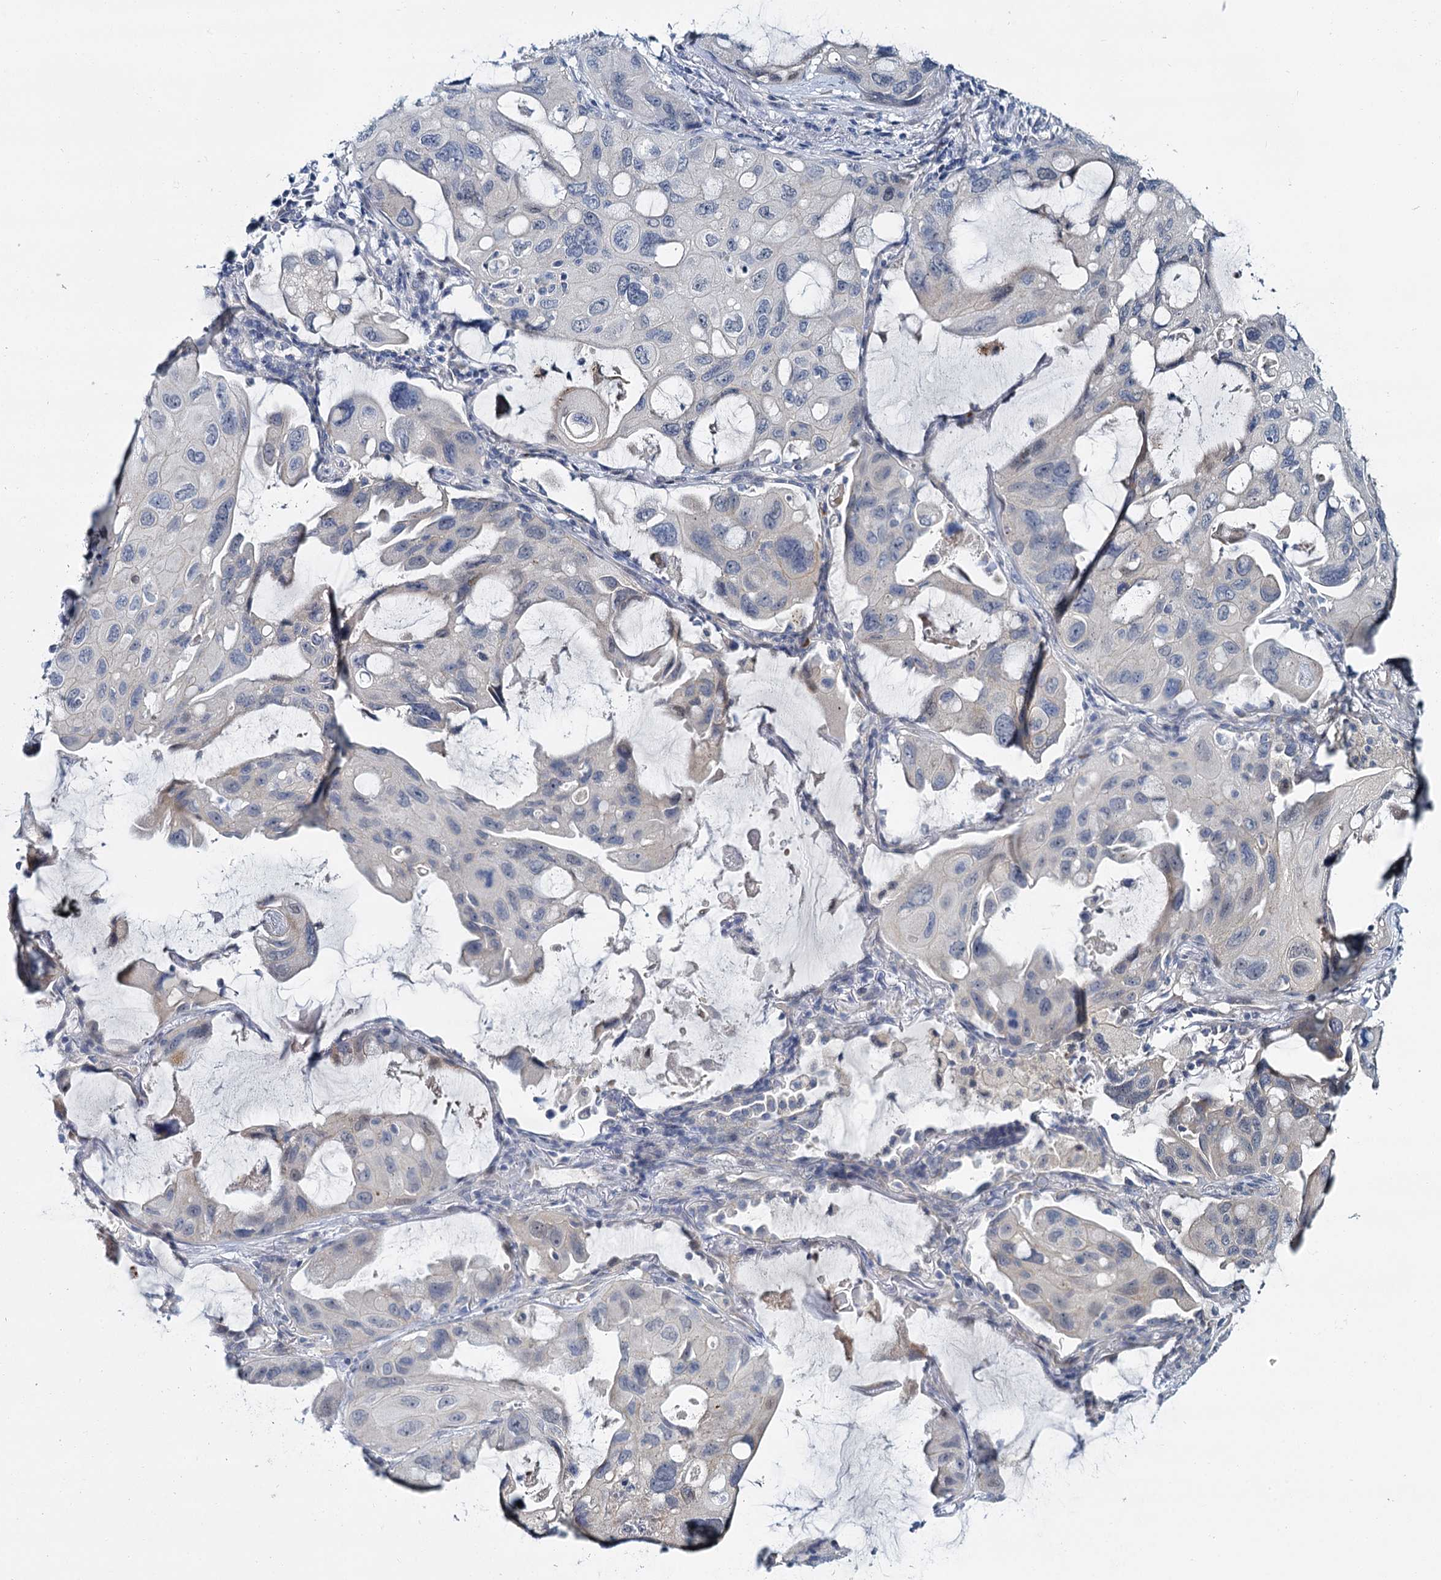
{"staining": {"intensity": "negative", "quantity": "none", "location": "none"}, "tissue": "lung cancer", "cell_type": "Tumor cells", "image_type": "cancer", "snomed": [{"axis": "morphology", "description": "Squamous cell carcinoma, NOS"}, {"axis": "topography", "description": "Lung"}], "caption": "IHC micrograph of human lung squamous cell carcinoma stained for a protein (brown), which exhibits no staining in tumor cells.", "gene": "ACRBP", "patient": {"sex": "female", "age": 73}}